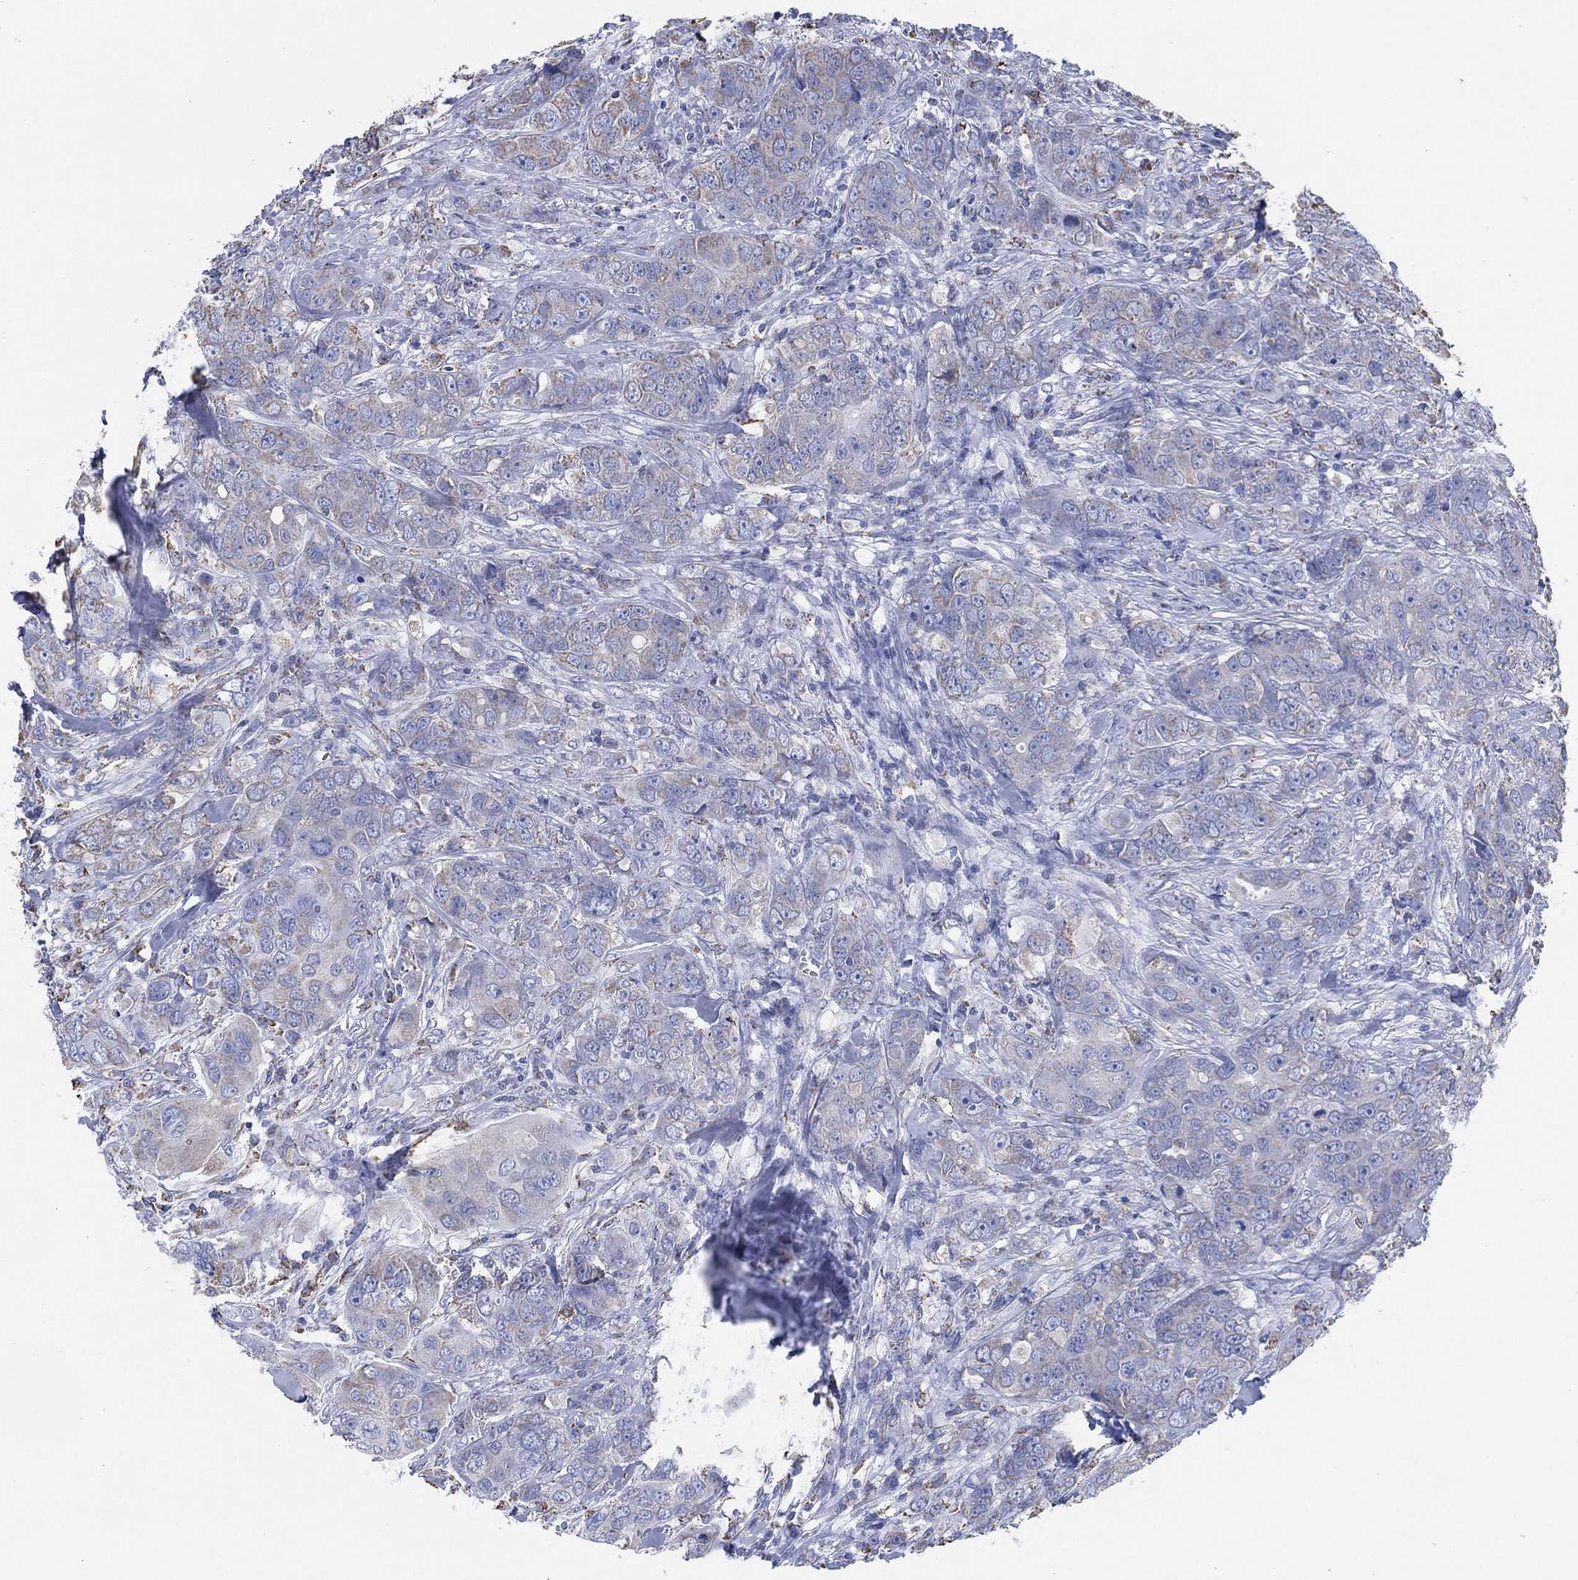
{"staining": {"intensity": "weak", "quantity": "<25%", "location": "cytoplasmic/membranous"}, "tissue": "breast cancer", "cell_type": "Tumor cells", "image_type": "cancer", "snomed": [{"axis": "morphology", "description": "Duct carcinoma"}, {"axis": "topography", "description": "Breast"}], "caption": "Tumor cells are negative for brown protein staining in breast intraductal carcinoma.", "gene": "CFTR", "patient": {"sex": "female", "age": 43}}